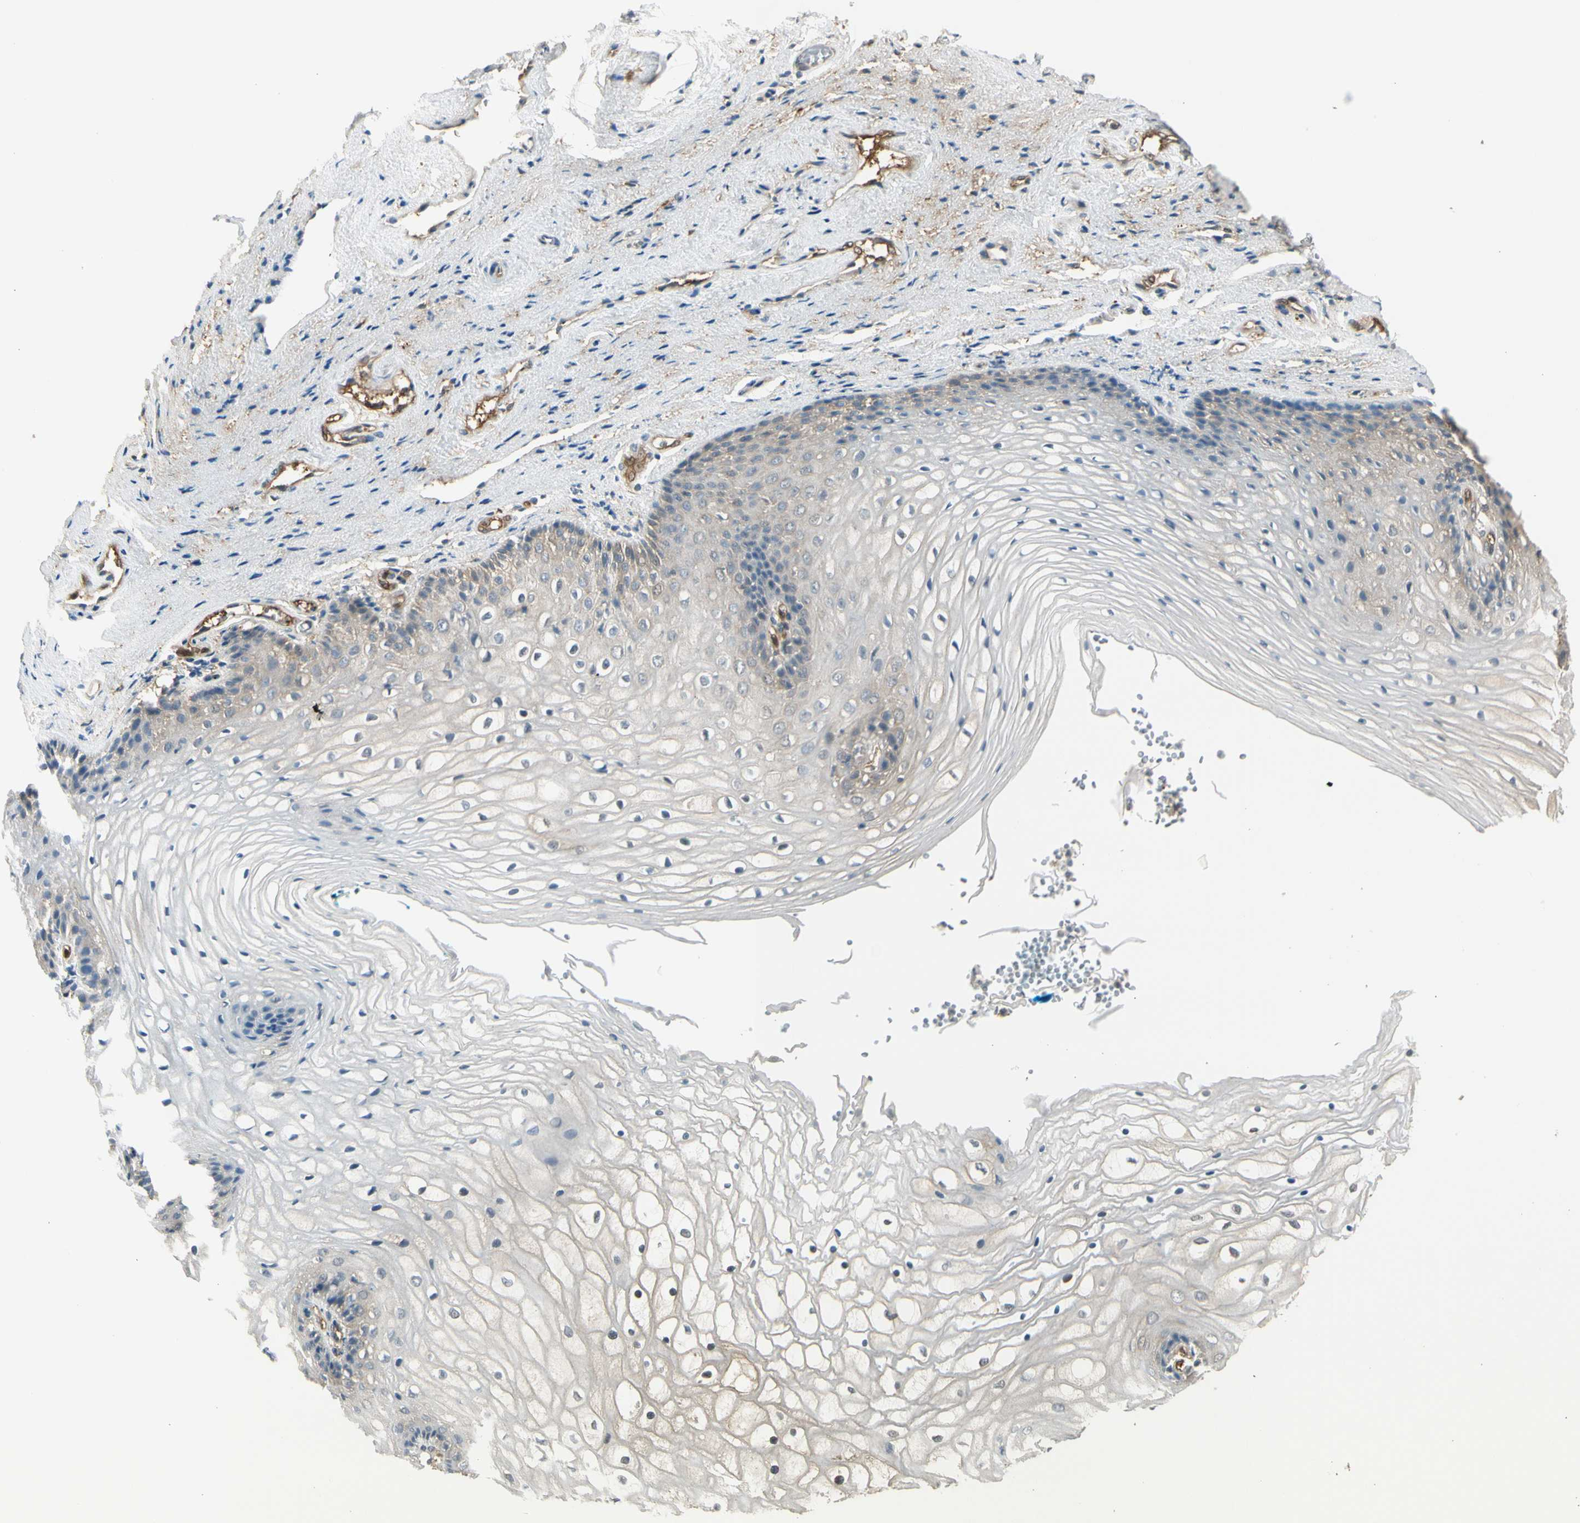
{"staining": {"intensity": "weak", "quantity": "<25%", "location": "cytoplasmic/membranous"}, "tissue": "vagina", "cell_type": "Squamous epithelial cells", "image_type": "normal", "snomed": [{"axis": "morphology", "description": "Normal tissue, NOS"}, {"axis": "topography", "description": "Vagina"}], "caption": "There is no significant positivity in squamous epithelial cells of vagina. (DAB immunohistochemistry (IHC) visualized using brightfield microscopy, high magnification).", "gene": "SERPINB6", "patient": {"sex": "female", "age": 34}}